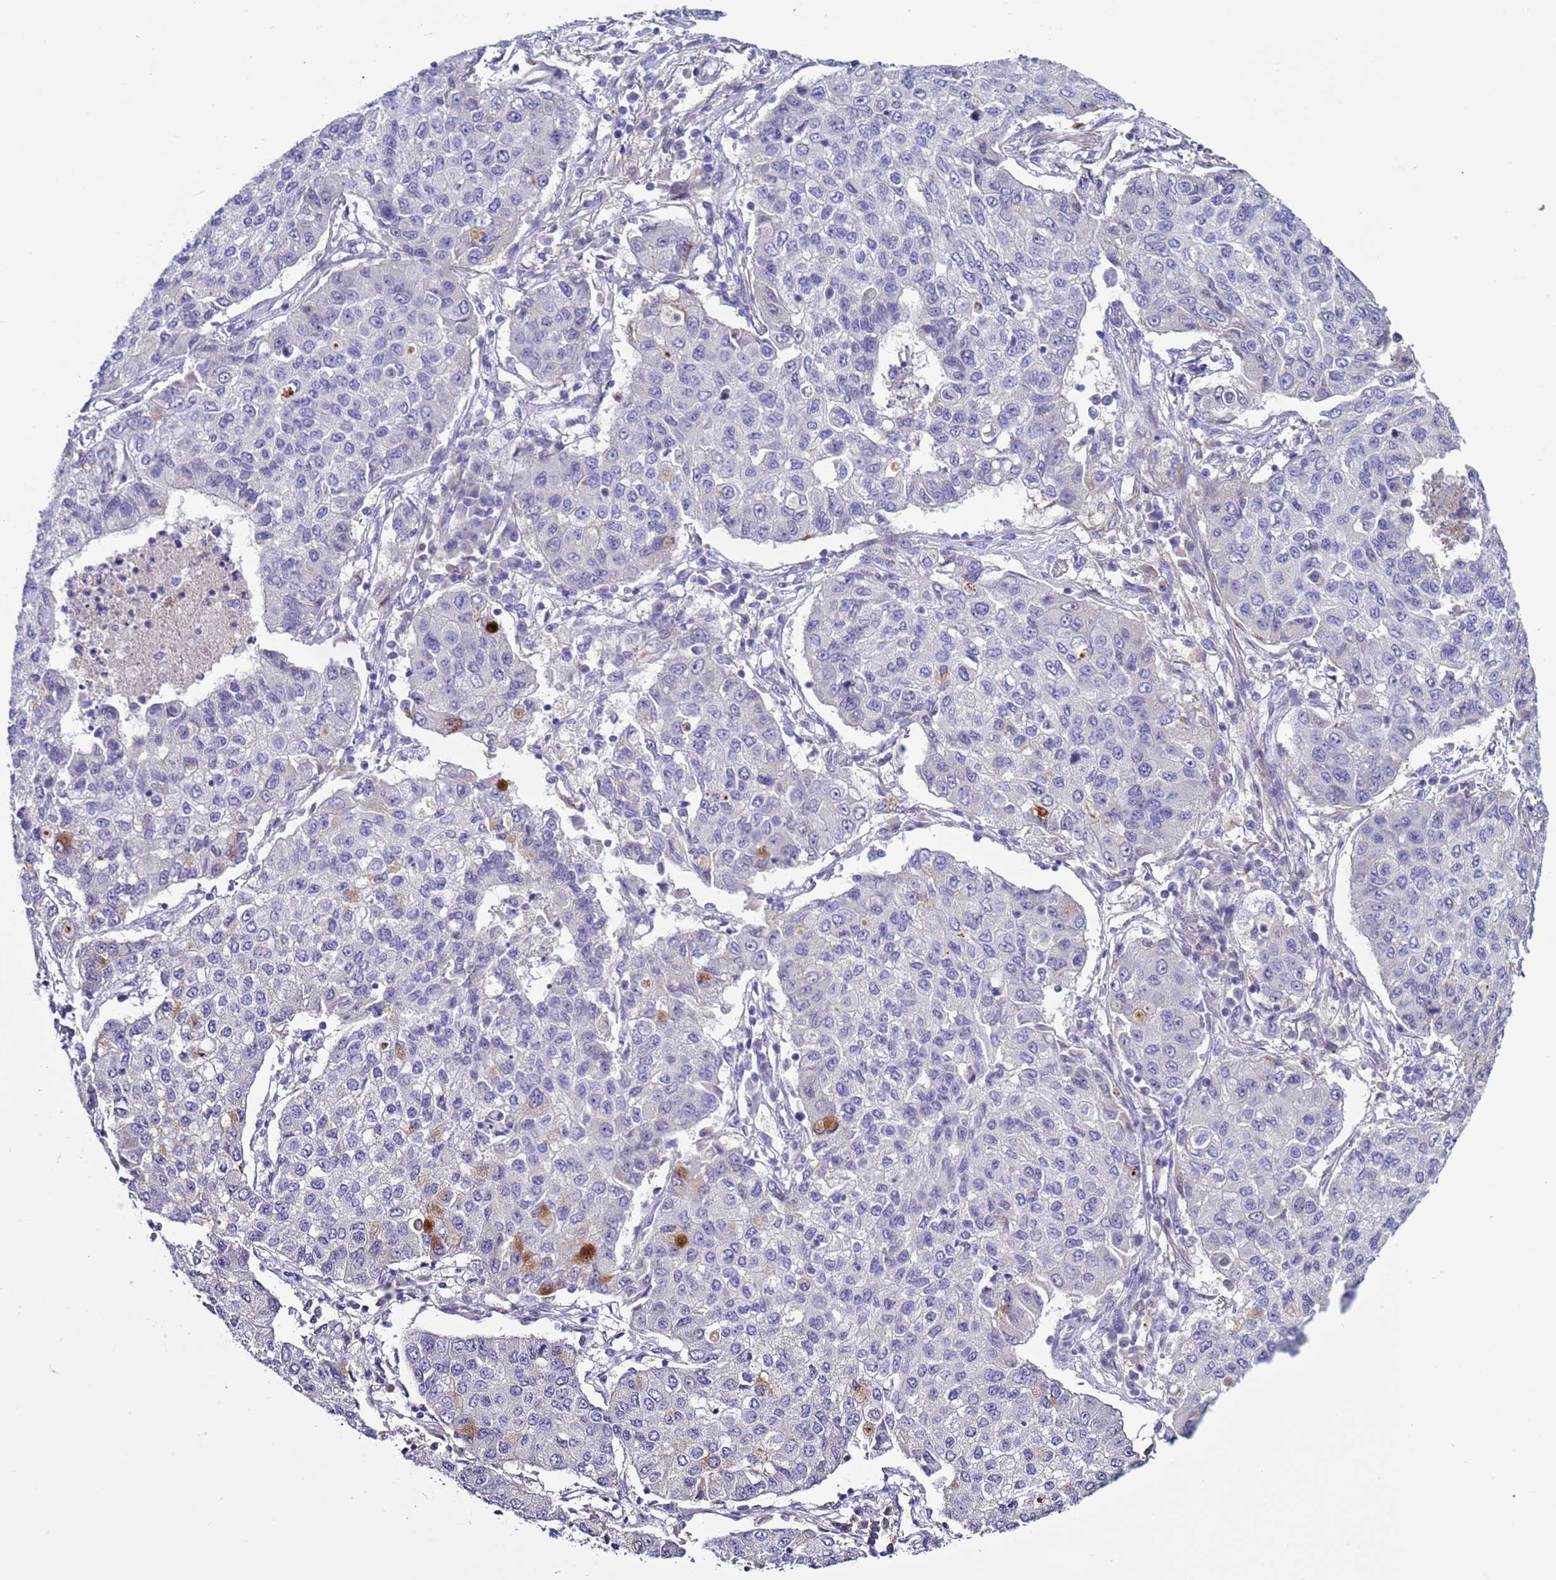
{"staining": {"intensity": "negative", "quantity": "none", "location": "none"}, "tissue": "lung cancer", "cell_type": "Tumor cells", "image_type": "cancer", "snomed": [{"axis": "morphology", "description": "Squamous cell carcinoma, NOS"}, {"axis": "topography", "description": "Lung"}], "caption": "Tumor cells are negative for brown protein staining in lung squamous cell carcinoma.", "gene": "TRIM51", "patient": {"sex": "male", "age": 74}}